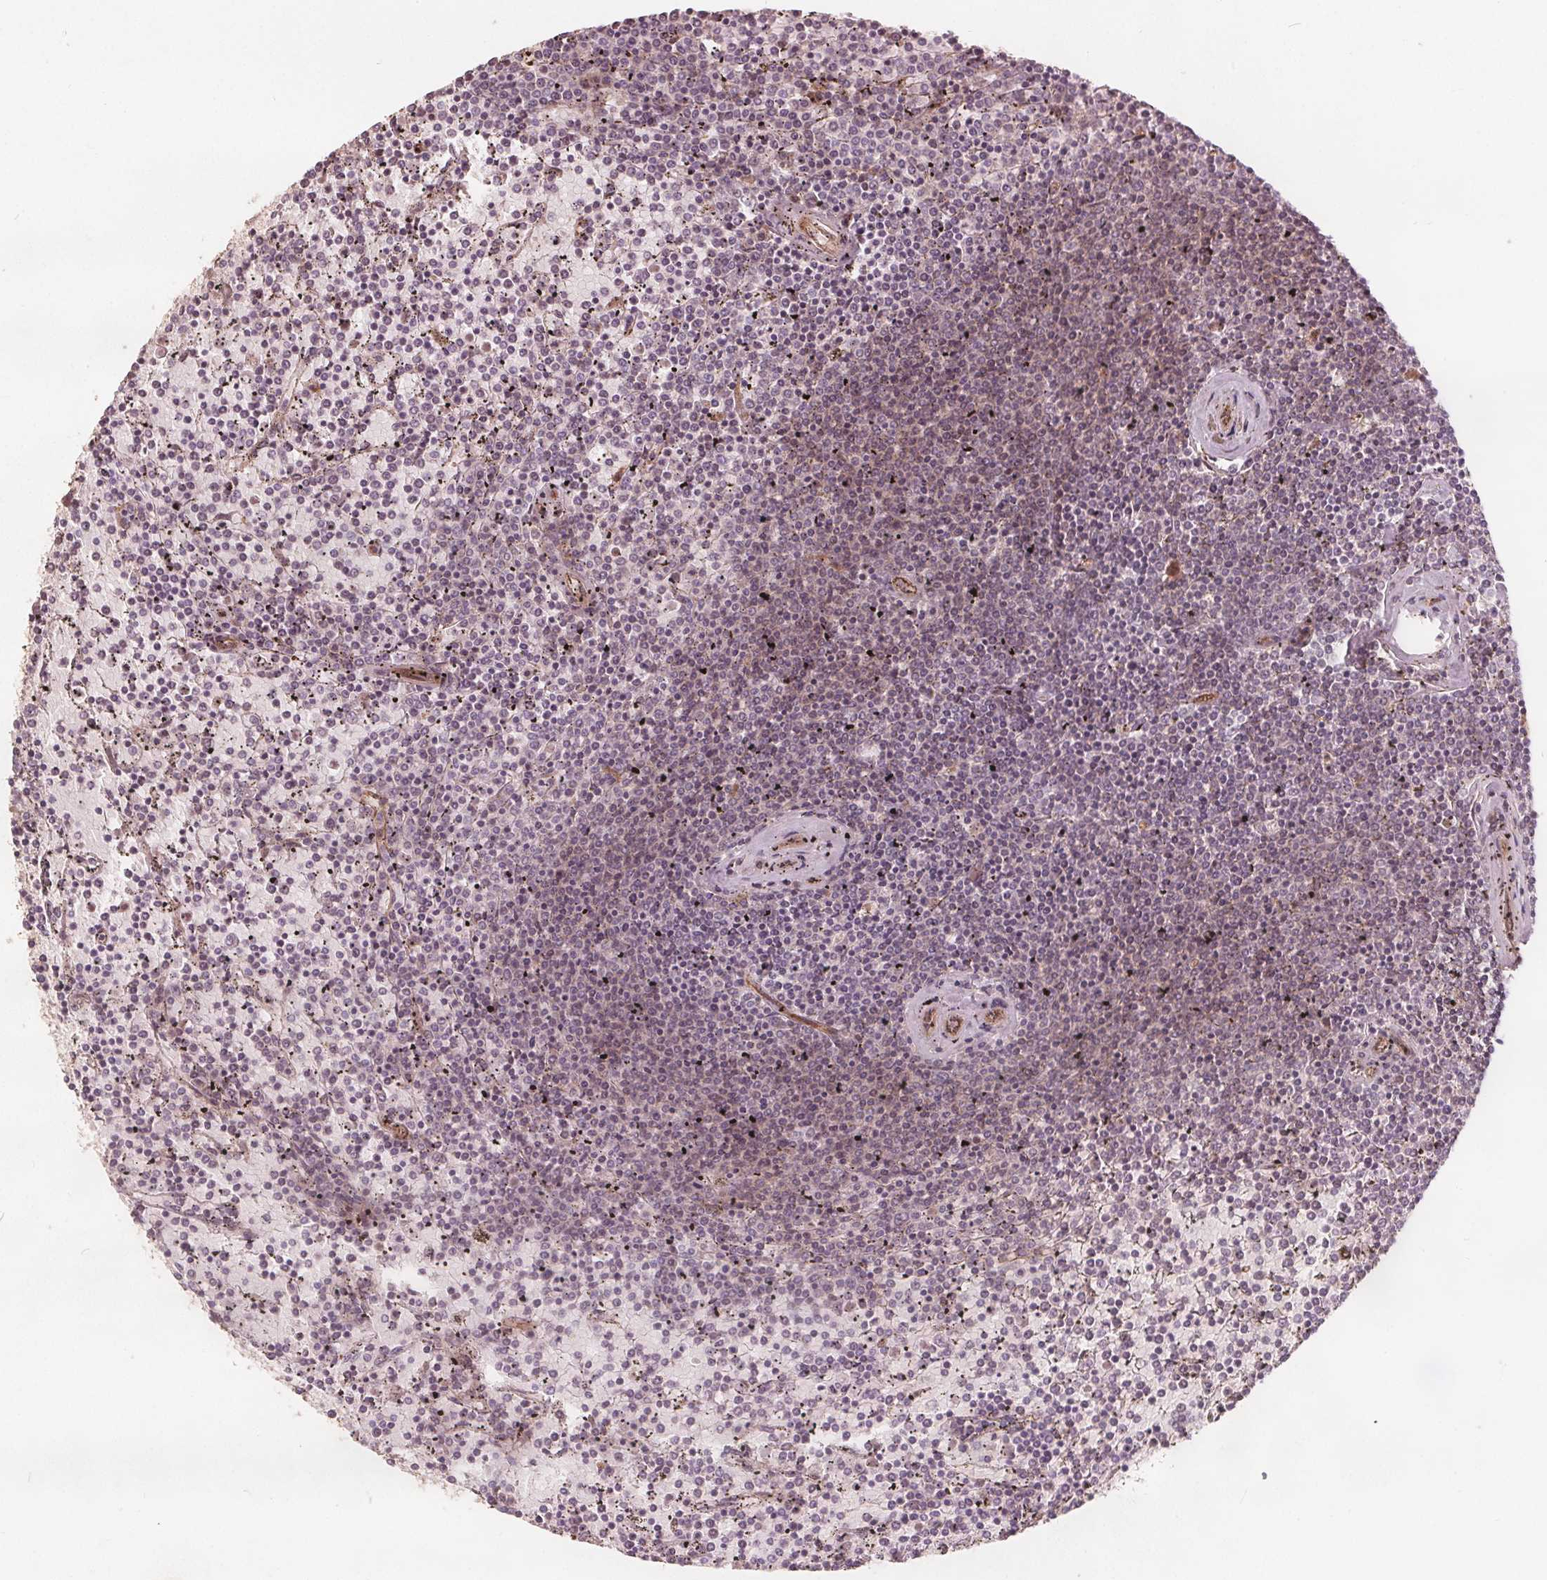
{"staining": {"intensity": "negative", "quantity": "none", "location": "none"}, "tissue": "lymphoma", "cell_type": "Tumor cells", "image_type": "cancer", "snomed": [{"axis": "morphology", "description": "Malignant lymphoma, non-Hodgkin's type, Low grade"}, {"axis": "topography", "description": "Spleen"}], "caption": "IHC image of lymphoma stained for a protein (brown), which displays no positivity in tumor cells.", "gene": "PTPRT", "patient": {"sex": "female", "age": 77}}